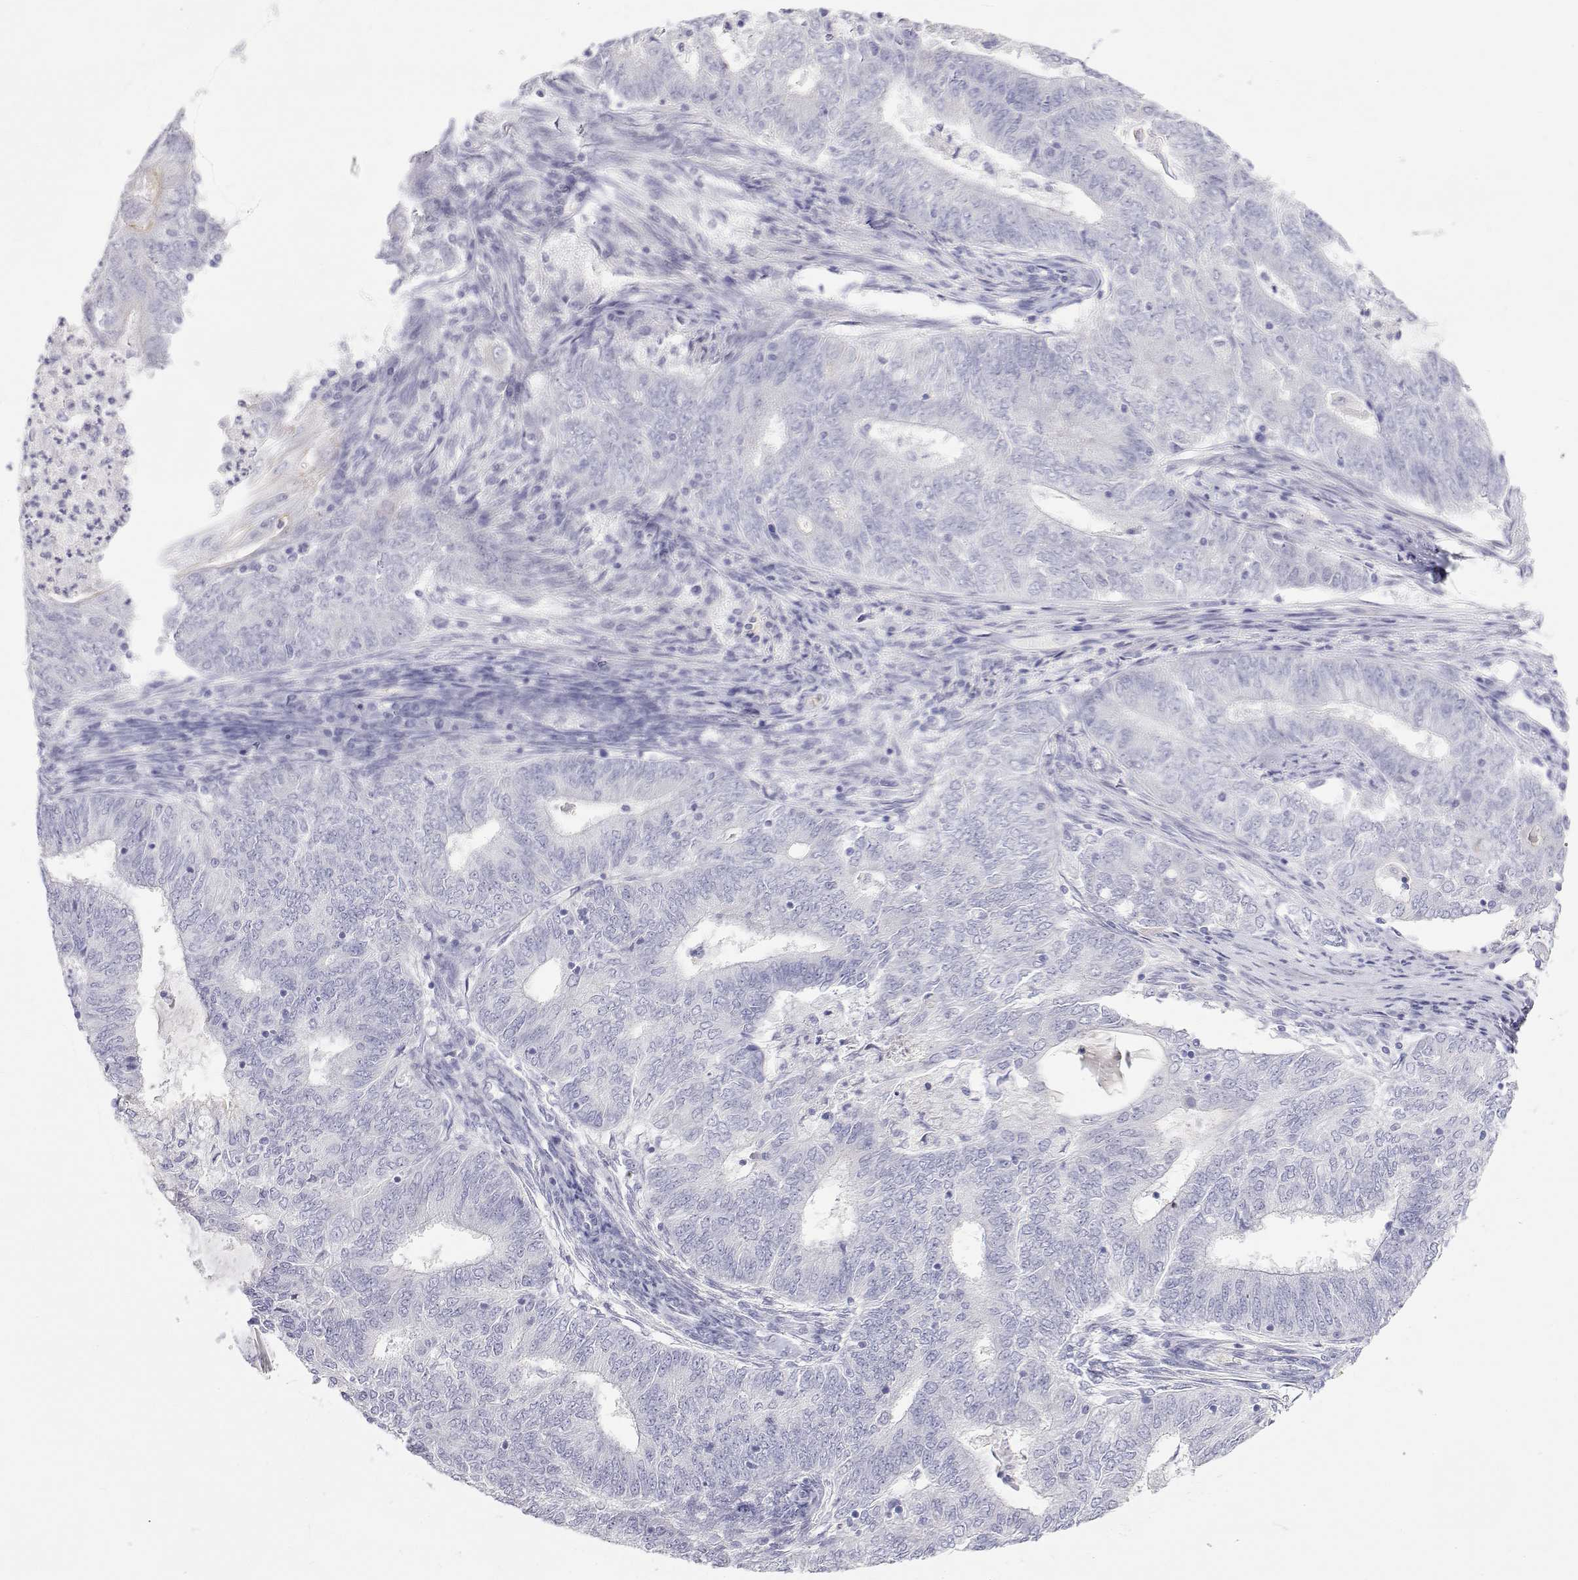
{"staining": {"intensity": "negative", "quantity": "none", "location": "none"}, "tissue": "endometrial cancer", "cell_type": "Tumor cells", "image_type": "cancer", "snomed": [{"axis": "morphology", "description": "Adenocarcinoma, NOS"}, {"axis": "topography", "description": "Endometrium"}], "caption": "High magnification brightfield microscopy of endometrial cancer stained with DAB (3,3'-diaminobenzidine) (brown) and counterstained with hematoxylin (blue): tumor cells show no significant staining. (Brightfield microscopy of DAB (3,3'-diaminobenzidine) immunohistochemistry (IHC) at high magnification).", "gene": "MISP", "patient": {"sex": "female", "age": 62}}